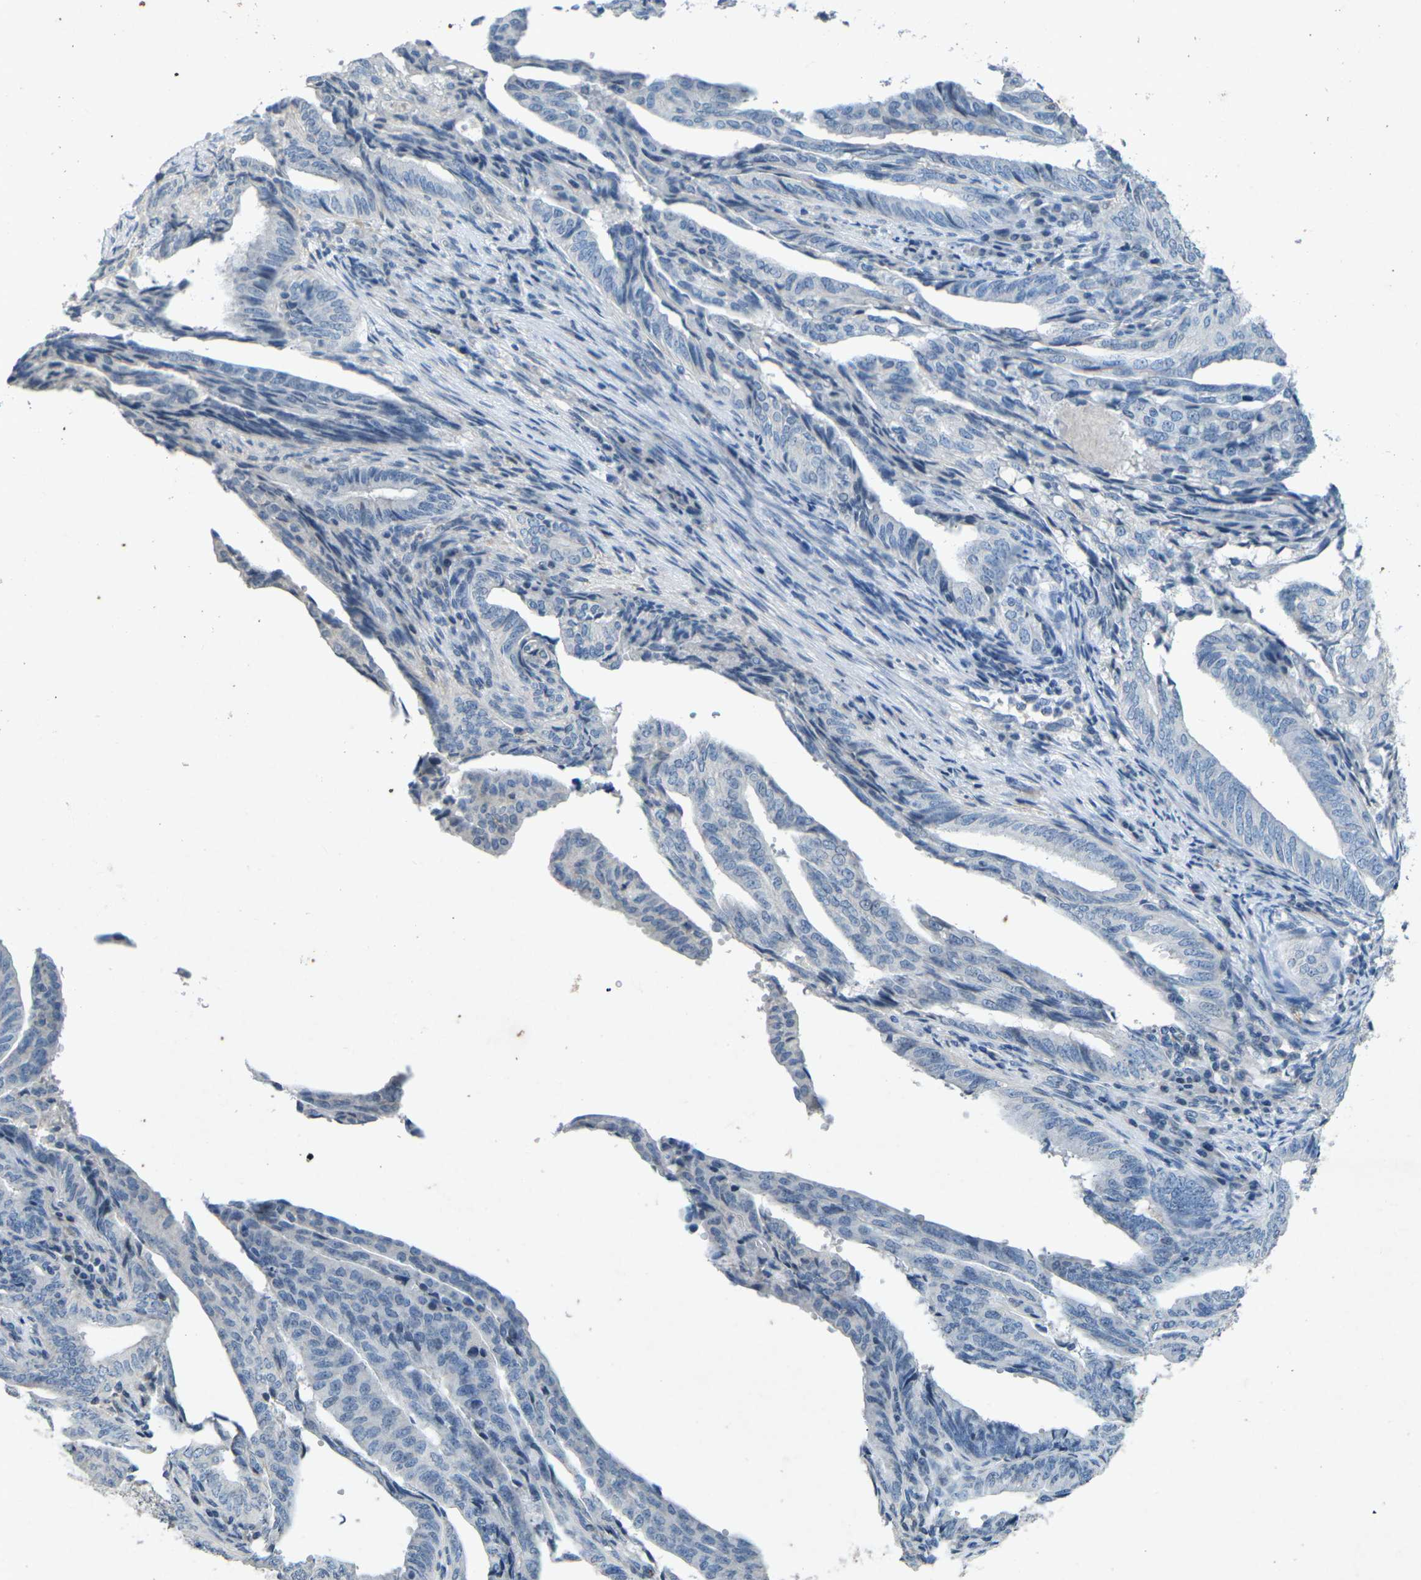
{"staining": {"intensity": "negative", "quantity": "none", "location": "none"}, "tissue": "endometrial cancer", "cell_type": "Tumor cells", "image_type": "cancer", "snomed": [{"axis": "morphology", "description": "Adenocarcinoma, NOS"}, {"axis": "topography", "description": "Endometrium"}], "caption": "Protein analysis of endometrial cancer (adenocarcinoma) shows no significant positivity in tumor cells.", "gene": "A1BG", "patient": {"sex": "female", "age": 58}}